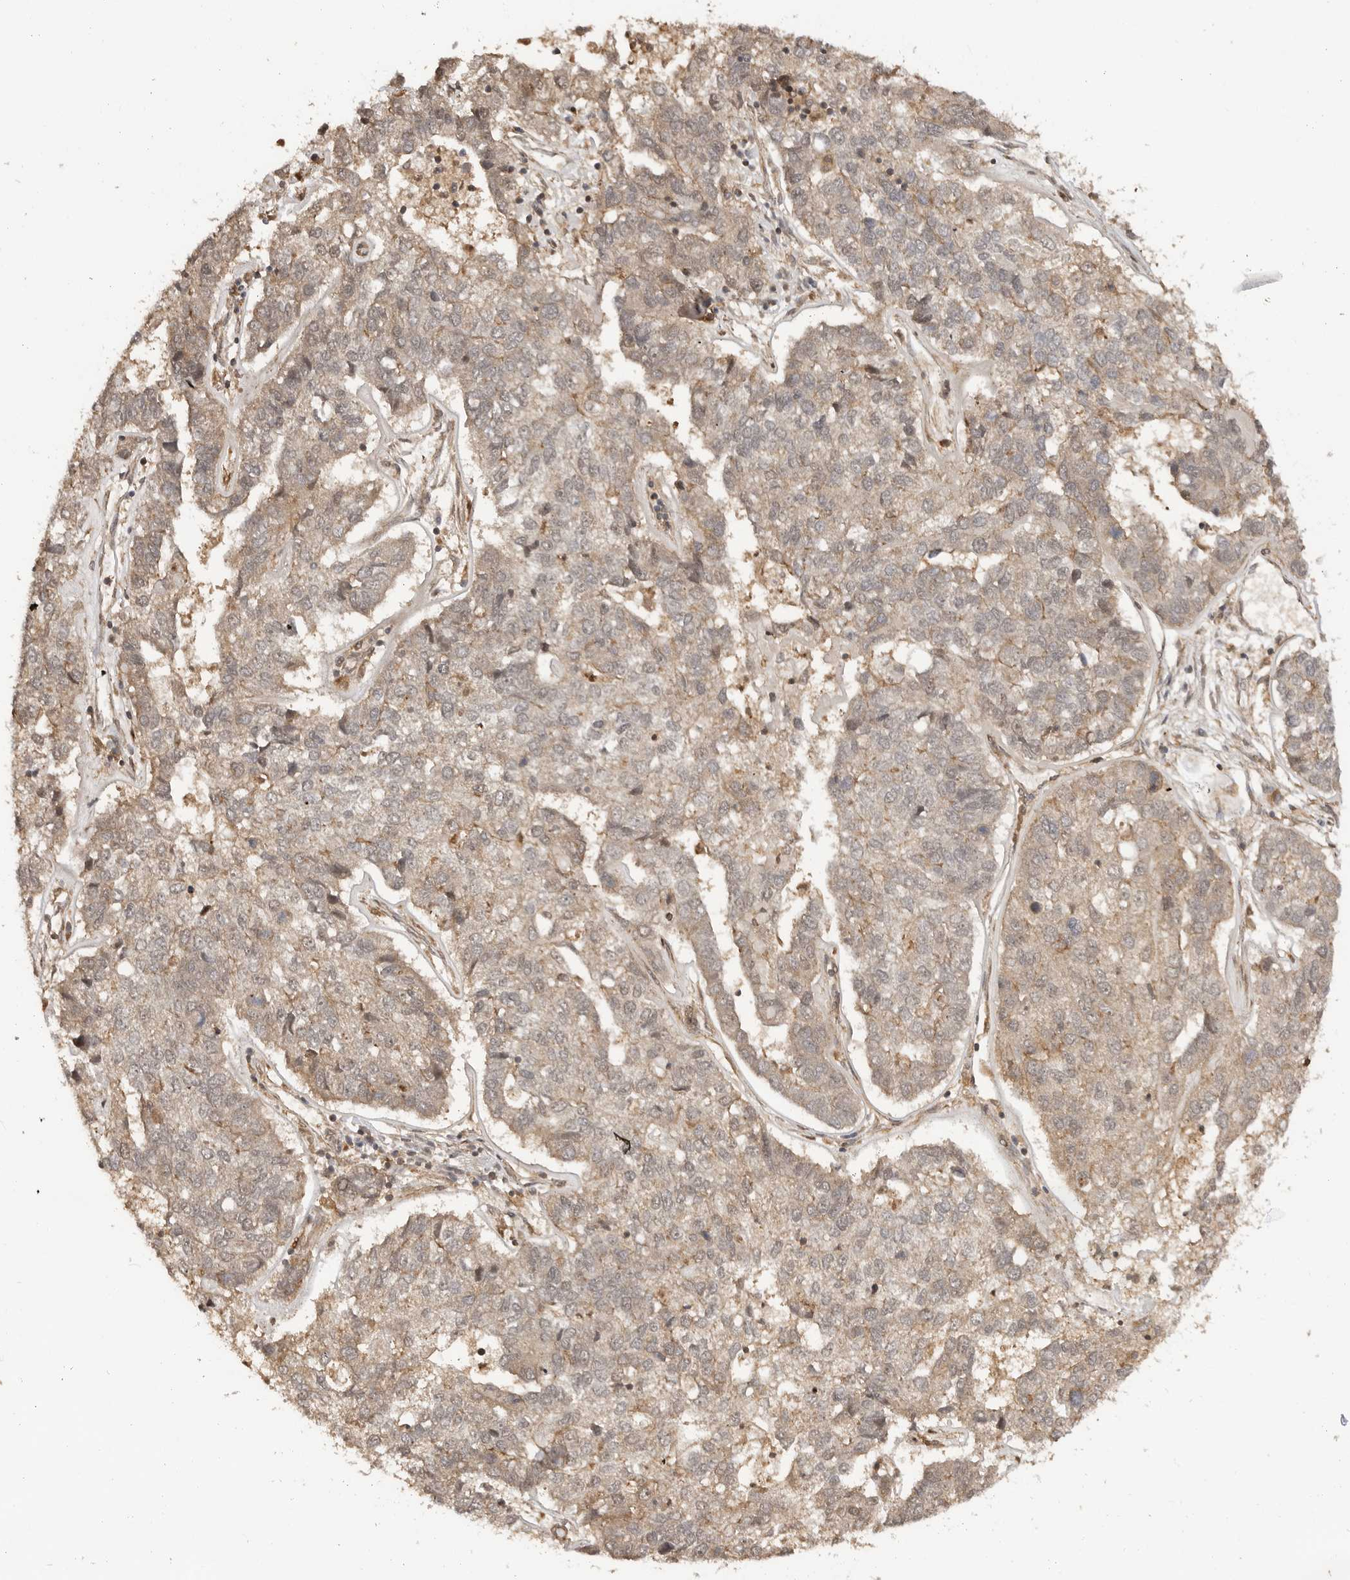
{"staining": {"intensity": "weak", "quantity": "<25%", "location": "cytoplasmic/membranous"}, "tissue": "pancreatic cancer", "cell_type": "Tumor cells", "image_type": "cancer", "snomed": [{"axis": "morphology", "description": "Adenocarcinoma, NOS"}, {"axis": "topography", "description": "Pancreas"}], "caption": "The micrograph displays no significant positivity in tumor cells of pancreatic cancer. Brightfield microscopy of immunohistochemistry stained with DAB (brown) and hematoxylin (blue), captured at high magnification.", "gene": "ADPRS", "patient": {"sex": "female", "age": 61}}